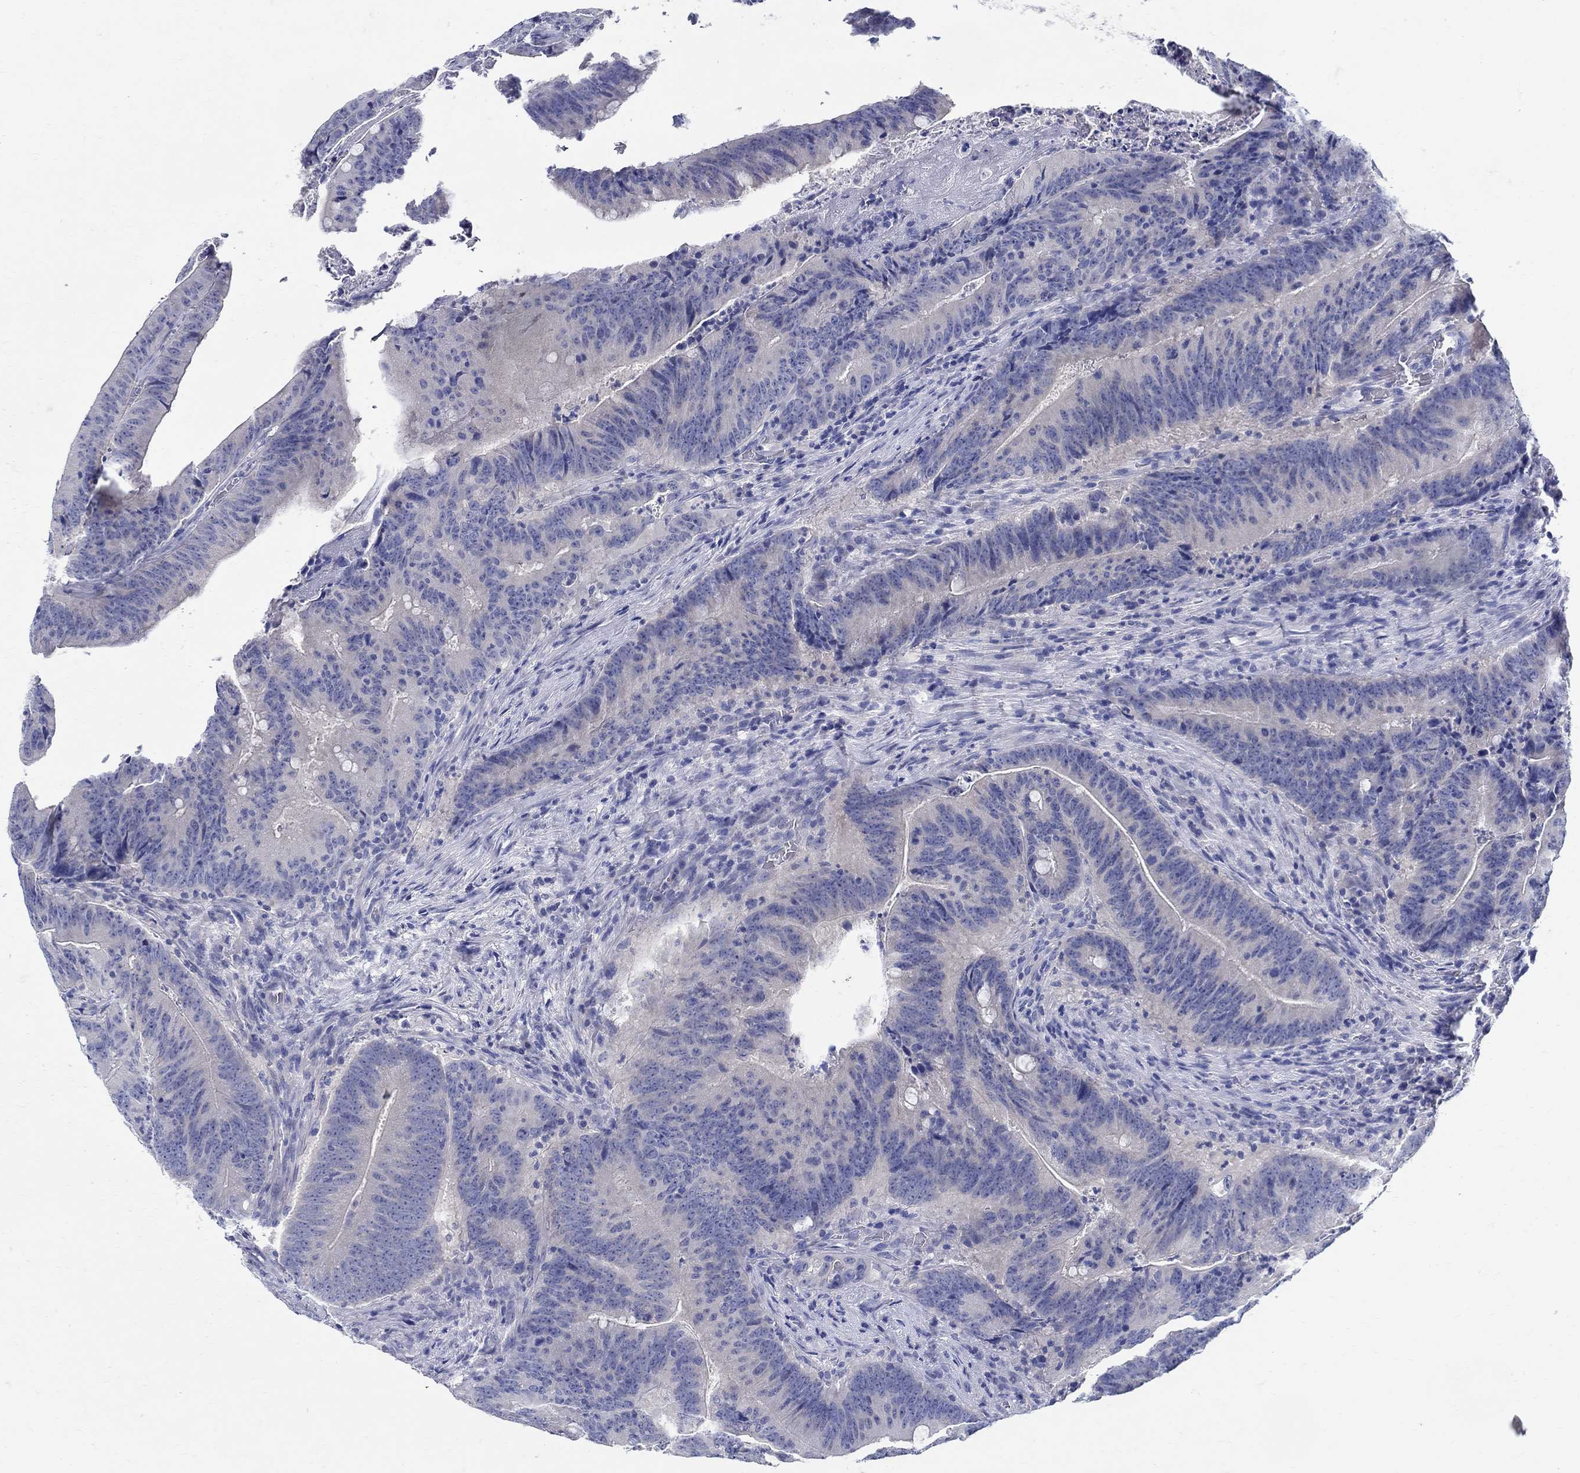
{"staining": {"intensity": "negative", "quantity": "none", "location": "none"}, "tissue": "colorectal cancer", "cell_type": "Tumor cells", "image_type": "cancer", "snomed": [{"axis": "morphology", "description": "Adenocarcinoma, NOS"}, {"axis": "topography", "description": "Colon"}], "caption": "Tumor cells are negative for brown protein staining in colorectal adenocarcinoma.", "gene": "CRYGD", "patient": {"sex": "female", "age": 87}}